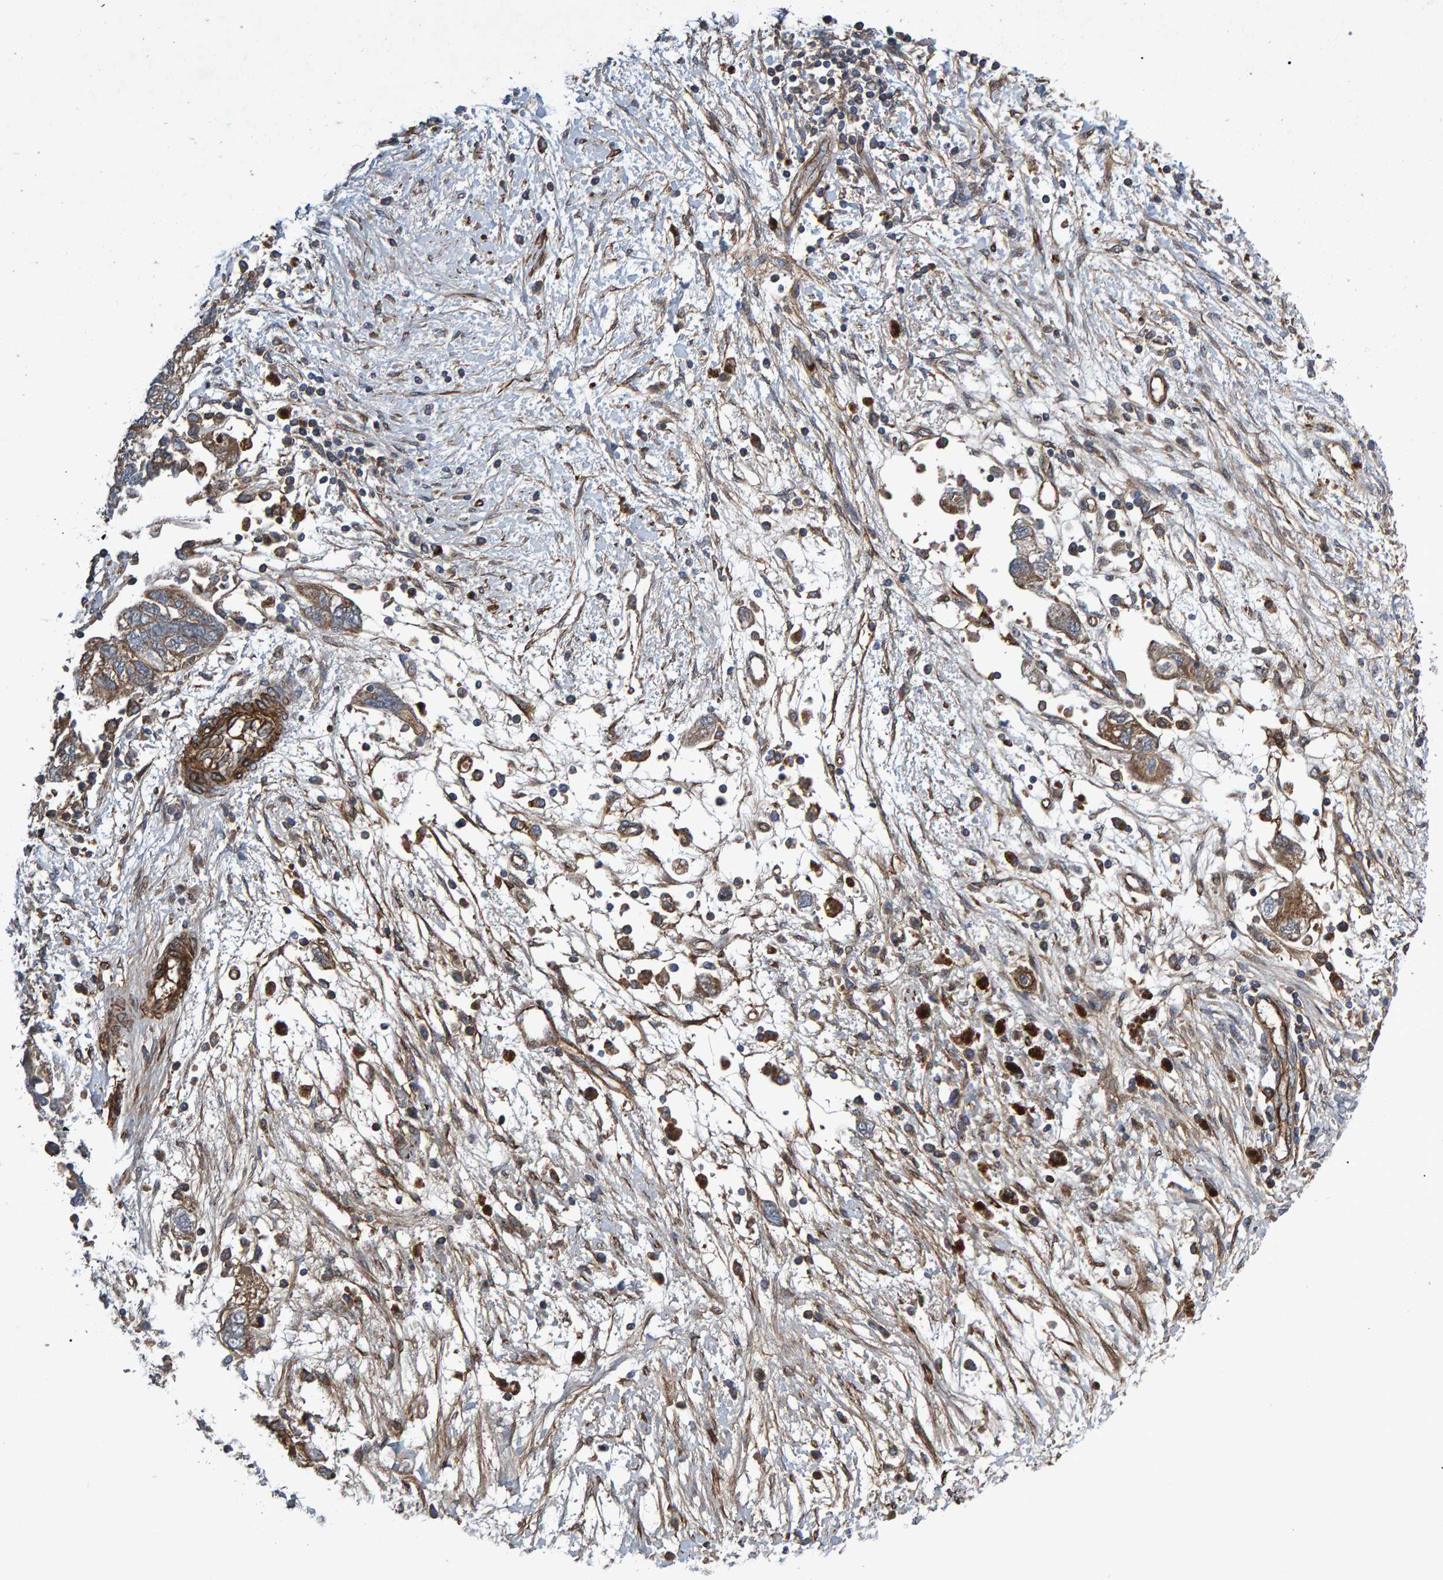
{"staining": {"intensity": "moderate", "quantity": ">75%", "location": "cytoplasmic/membranous"}, "tissue": "ovarian cancer", "cell_type": "Tumor cells", "image_type": "cancer", "snomed": [{"axis": "morphology", "description": "Carcinoma, NOS"}, {"axis": "morphology", "description": "Cystadenocarcinoma, serous, NOS"}, {"axis": "topography", "description": "Ovary"}], "caption": "Brown immunohistochemical staining in ovarian serous cystadenocarcinoma shows moderate cytoplasmic/membranous positivity in approximately >75% of tumor cells.", "gene": "SLIT2", "patient": {"sex": "female", "age": 69}}